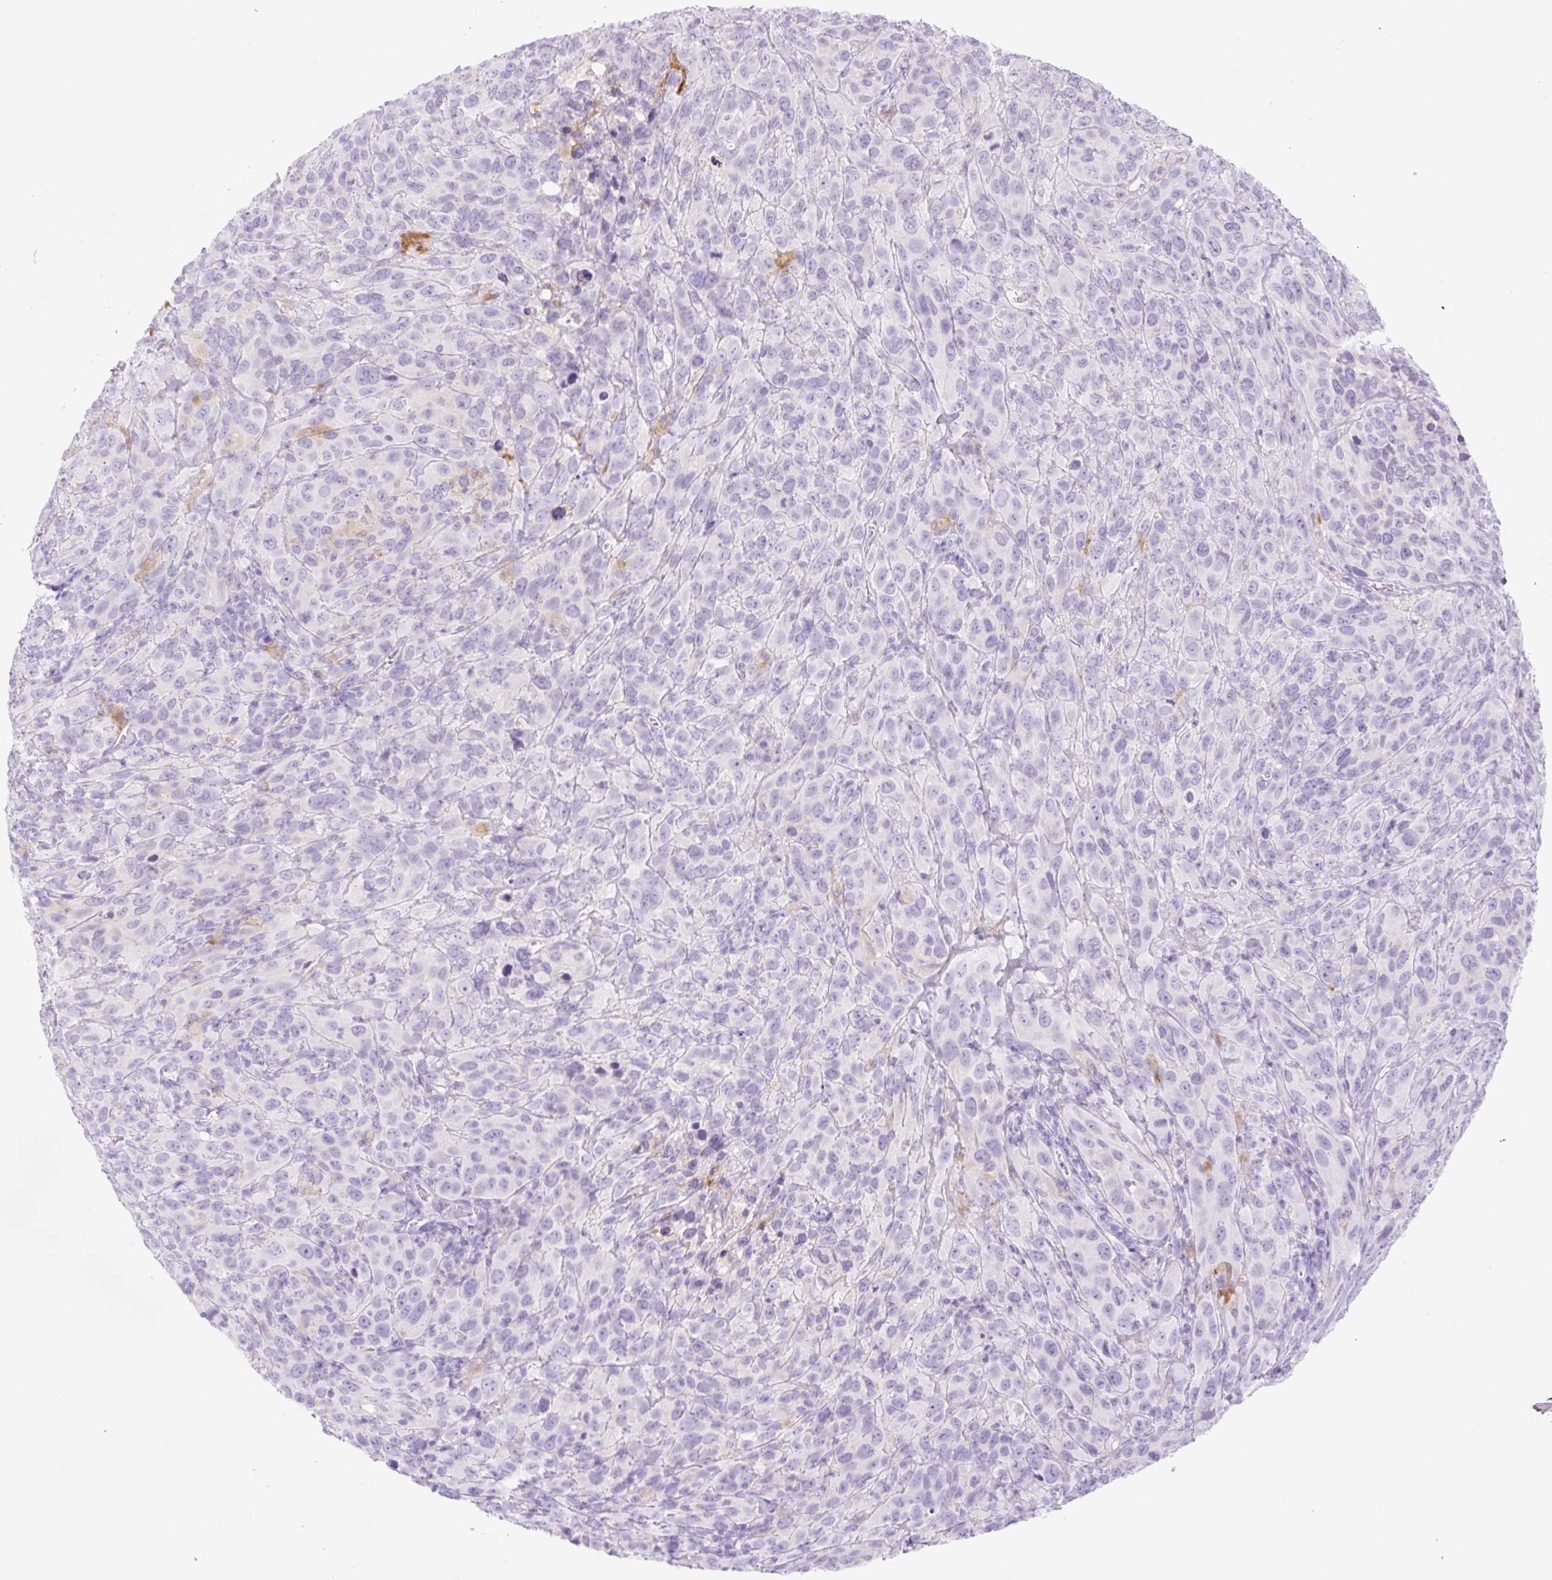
{"staining": {"intensity": "negative", "quantity": "none", "location": "none"}, "tissue": "cervical cancer", "cell_type": "Tumor cells", "image_type": "cancer", "snomed": [{"axis": "morphology", "description": "Squamous cell carcinoma, NOS"}, {"axis": "topography", "description": "Cervix"}], "caption": "The IHC micrograph has no significant positivity in tumor cells of cervical squamous cell carcinoma tissue.", "gene": "SLC25A40", "patient": {"sex": "female", "age": 51}}